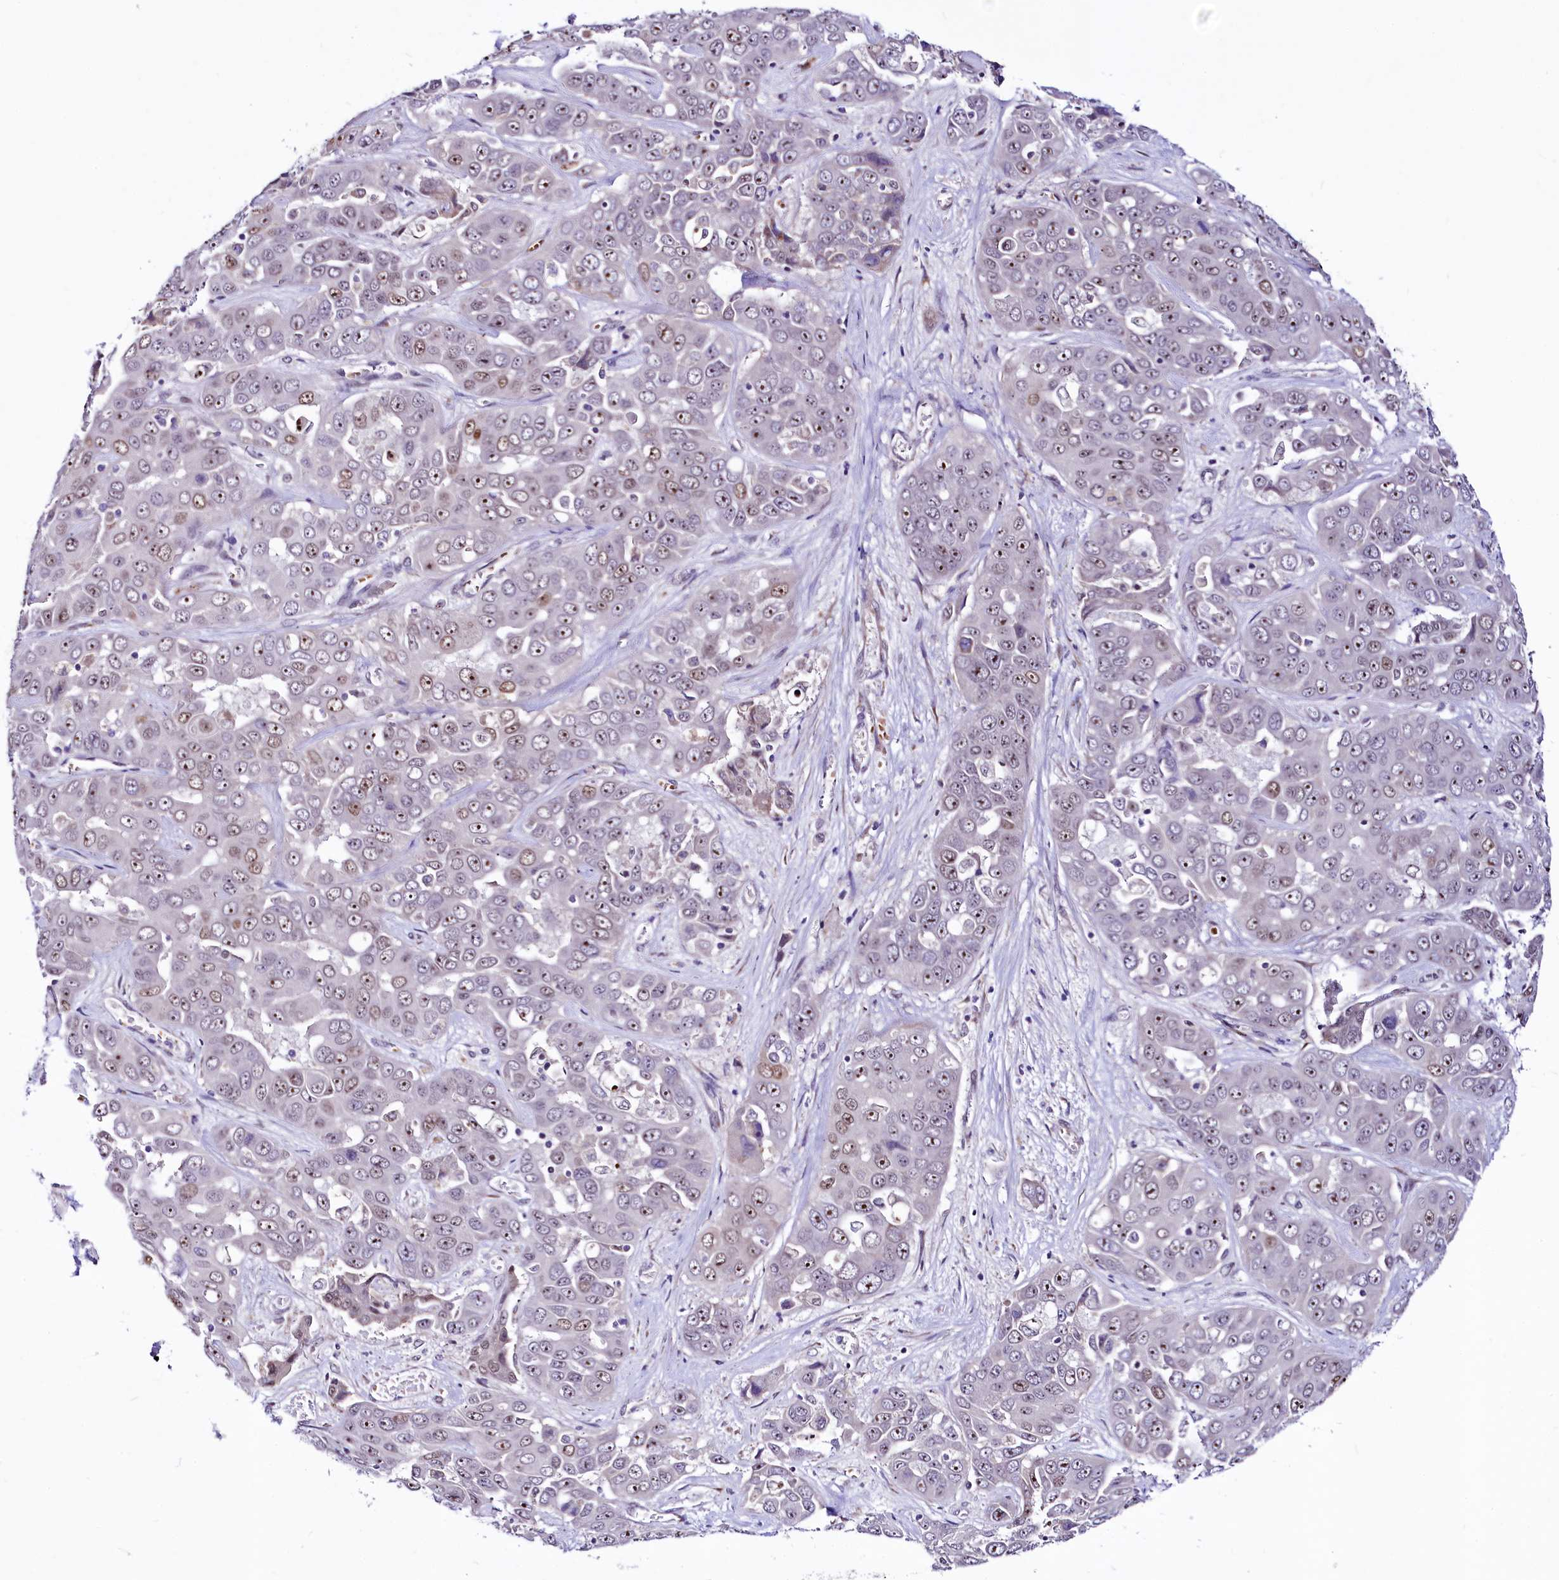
{"staining": {"intensity": "moderate", "quantity": "25%-75%", "location": "nuclear"}, "tissue": "liver cancer", "cell_type": "Tumor cells", "image_type": "cancer", "snomed": [{"axis": "morphology", "description": "Cholangiocarcinoma"}, {"axis": "topography", "description": "Liver"}], "caption": "Approximately 25%-75% of tumor cells in liver cholangiocarcinoma show moderate nuclear protein staining as visualized by brown immunohistochemical staining.", "gene": "LEUTX", "patient": {"sex": "female", "age": 52}}